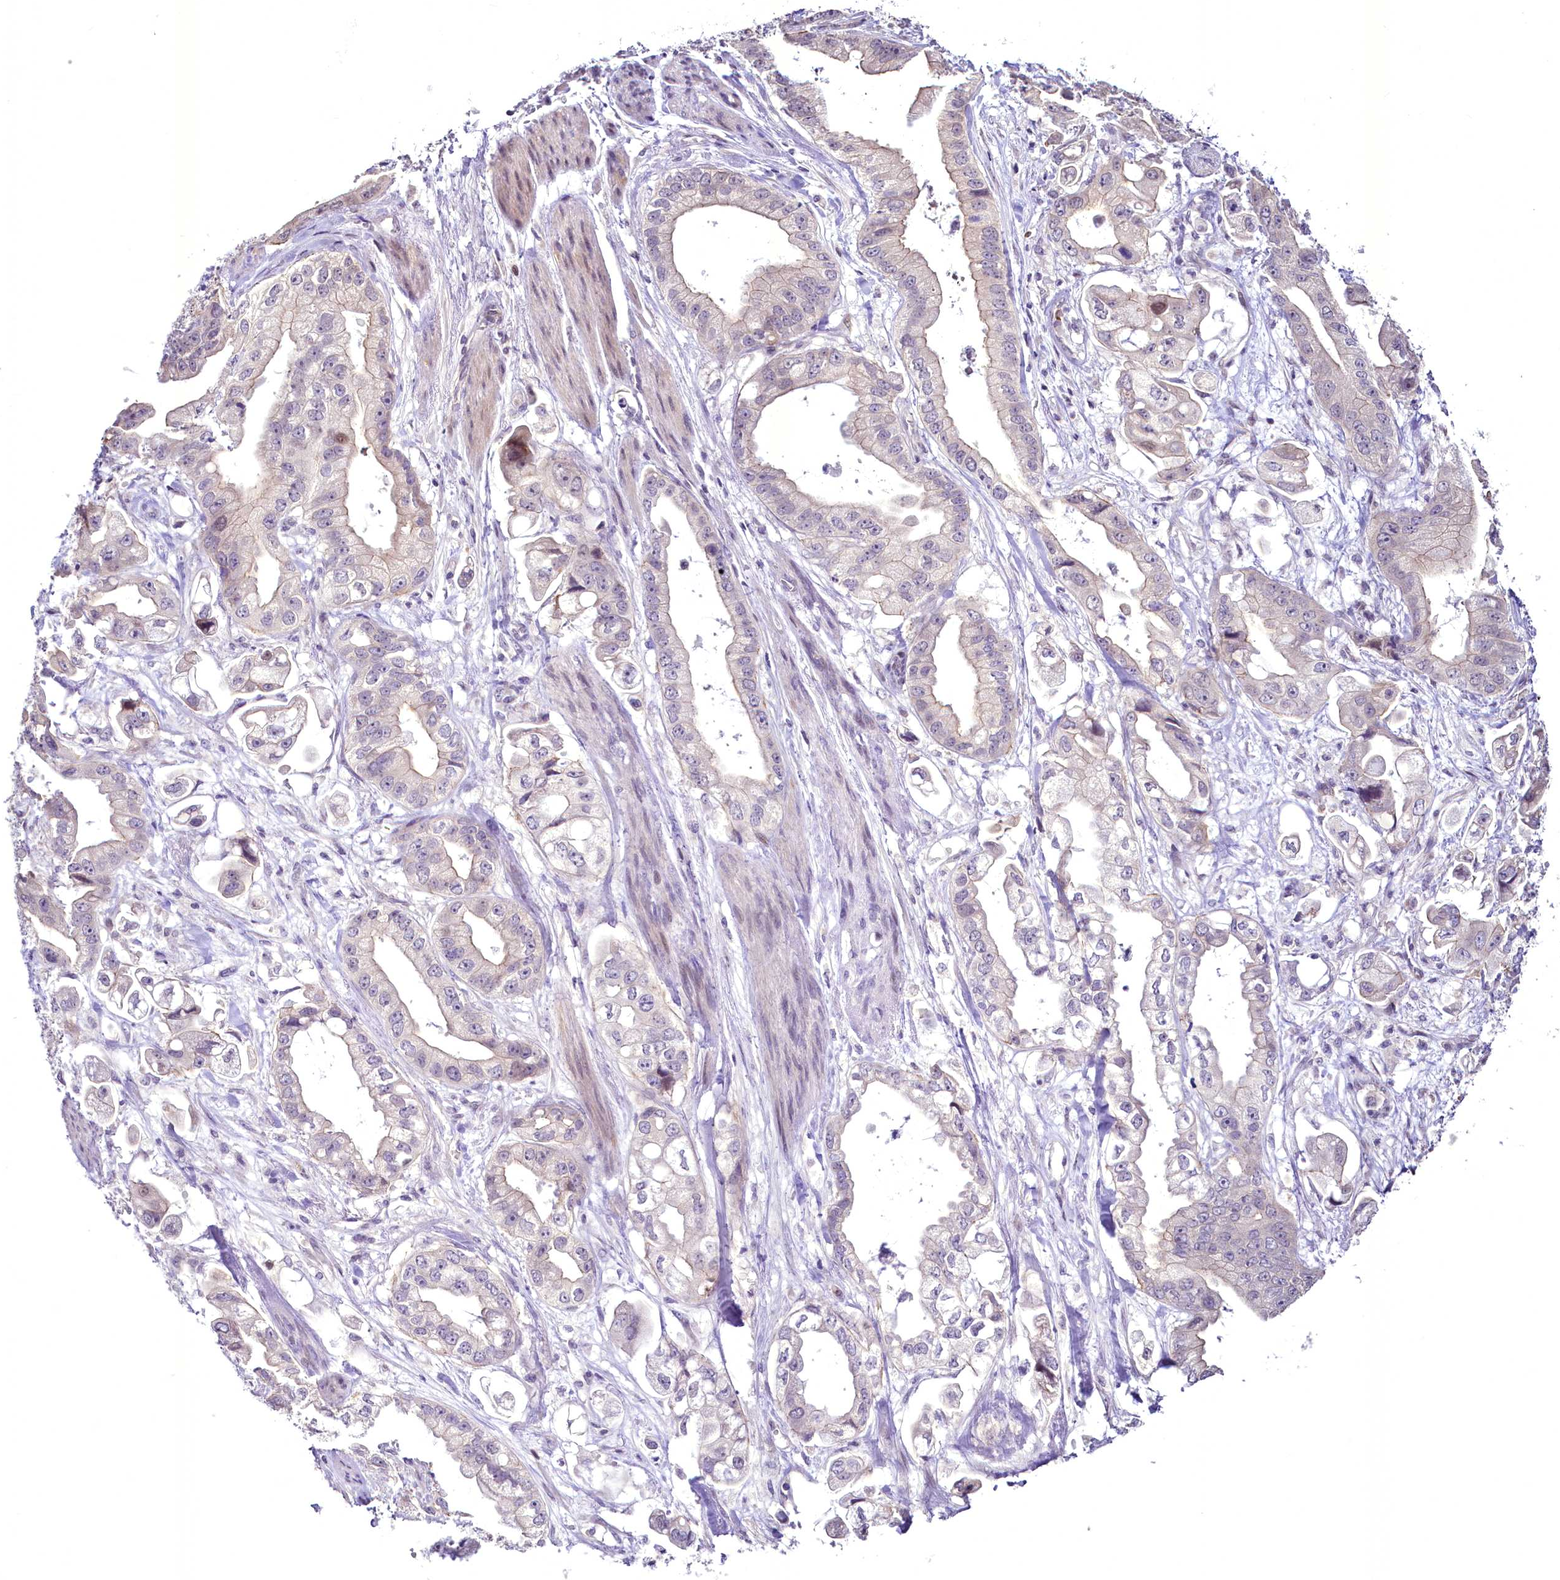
{"staining": {"intensity": "weak", "quantity": "<25%", "location": "cytoplasmic/membranous"}, "tissue": "stomach cancer", "cell_type": "Tumor cells", "image_type": "cancer", "snomed": [{"axis": "morphology", "description": "Adenocarcinoma, NOS"}, {"axis": "topography", "description": "Stomach"}], "caption": "An immunohistochemistry image of adenocarcinoma (stomach) is shown. There is no staining in tumor cells of adenocarcinoma (stomach).", "gene": "BANK1", "patient": {"sex": "male", "age": 62}}